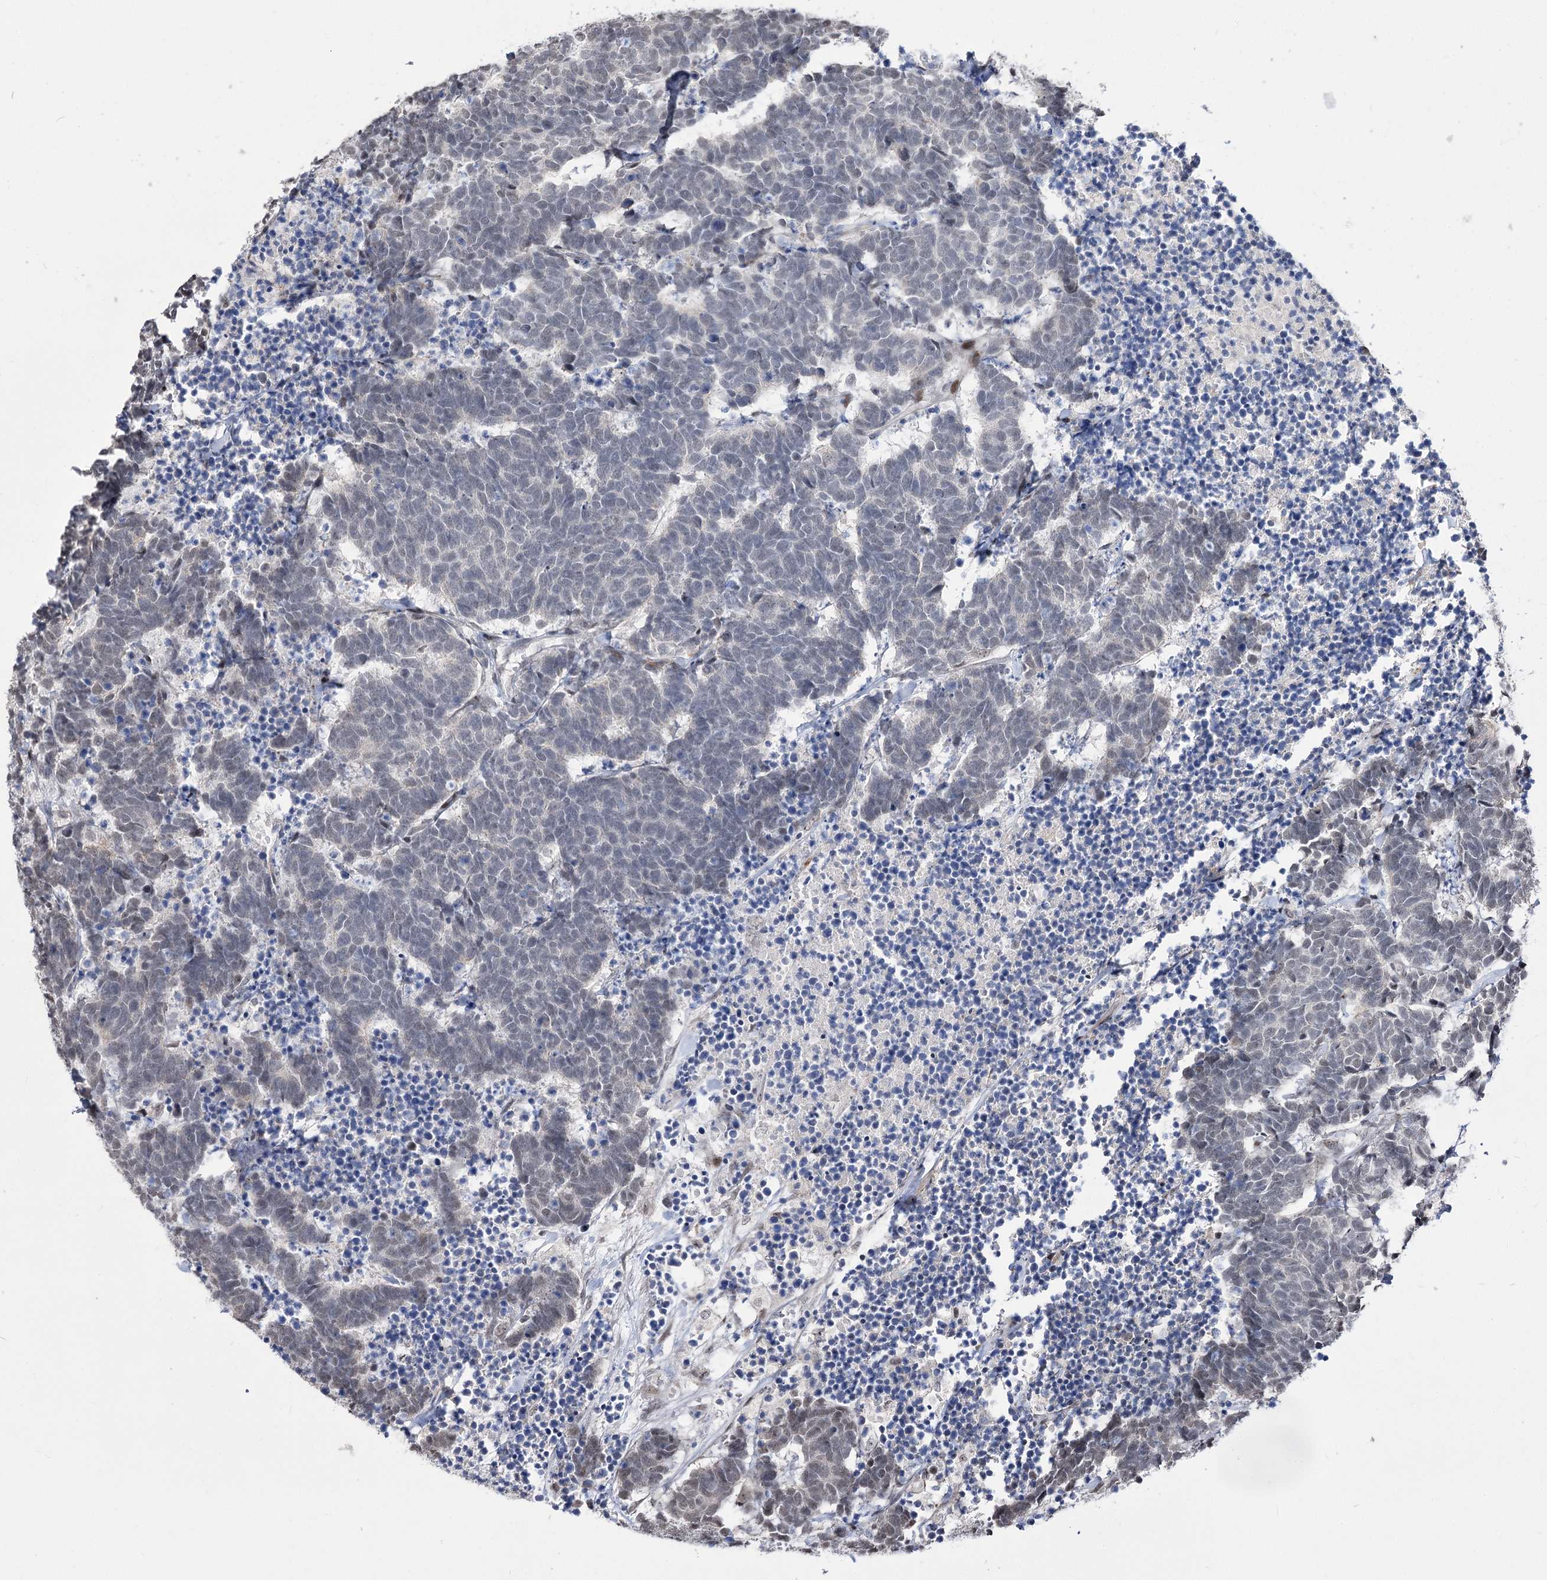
{"staining": {"intensity": "negative", "quantity": "none", "location": "none"}, "tissue": "carcinoid", "cell_type": "Tumor cells", "image_type": "cancer", "snomed": [{"axis": "morphology", "description": "Carcinoma, NOS"}, {"axis": "morphology", "description": "Carcinoid, malignant, NOS"}, {"axis": "topography", "description": "Urinary bladder"}], "caption": "Tumor cells show no significant expression in carcinoid.", "gene": "STOX1", "patient": {"sex": "male", "age": 57}}